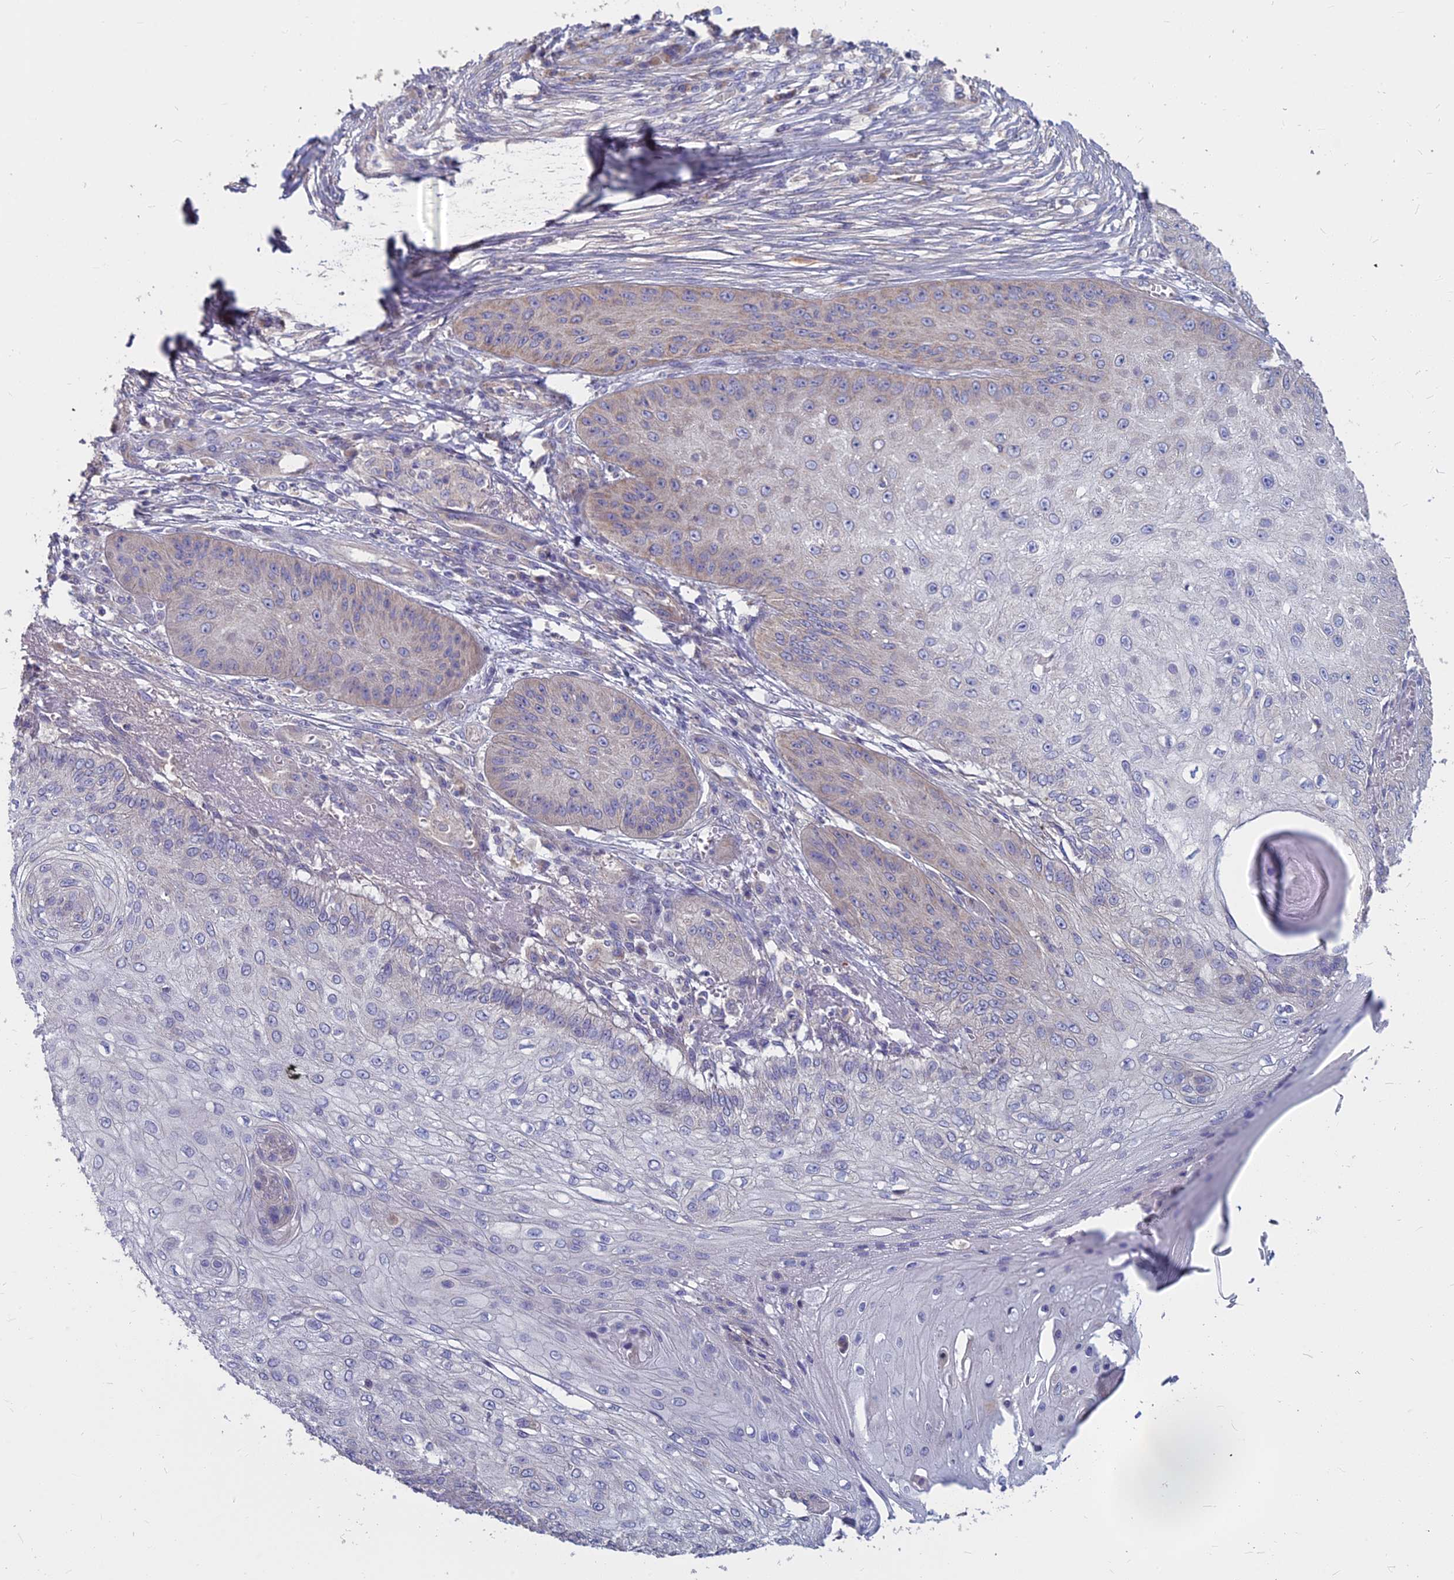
{"staining": {"intensity": "weak", "quantity": "<25%", "location": "cytoplasmic/membranous"}, "tissue": "skin cancer", "cell_type": "Tumor cells", "image_type": "cancer", "snomed": [{"axis": "morphology", "description": "Squamous cell carcinoma, NOS"}, {"axis": "topography", "description": "Skin"}], "caption": "Tumor cells are negative for protein expression in human skin cancer (squamous cell carcinoma).", "gene": "COX20", "patient": {"sex": "male", "age": 70}}